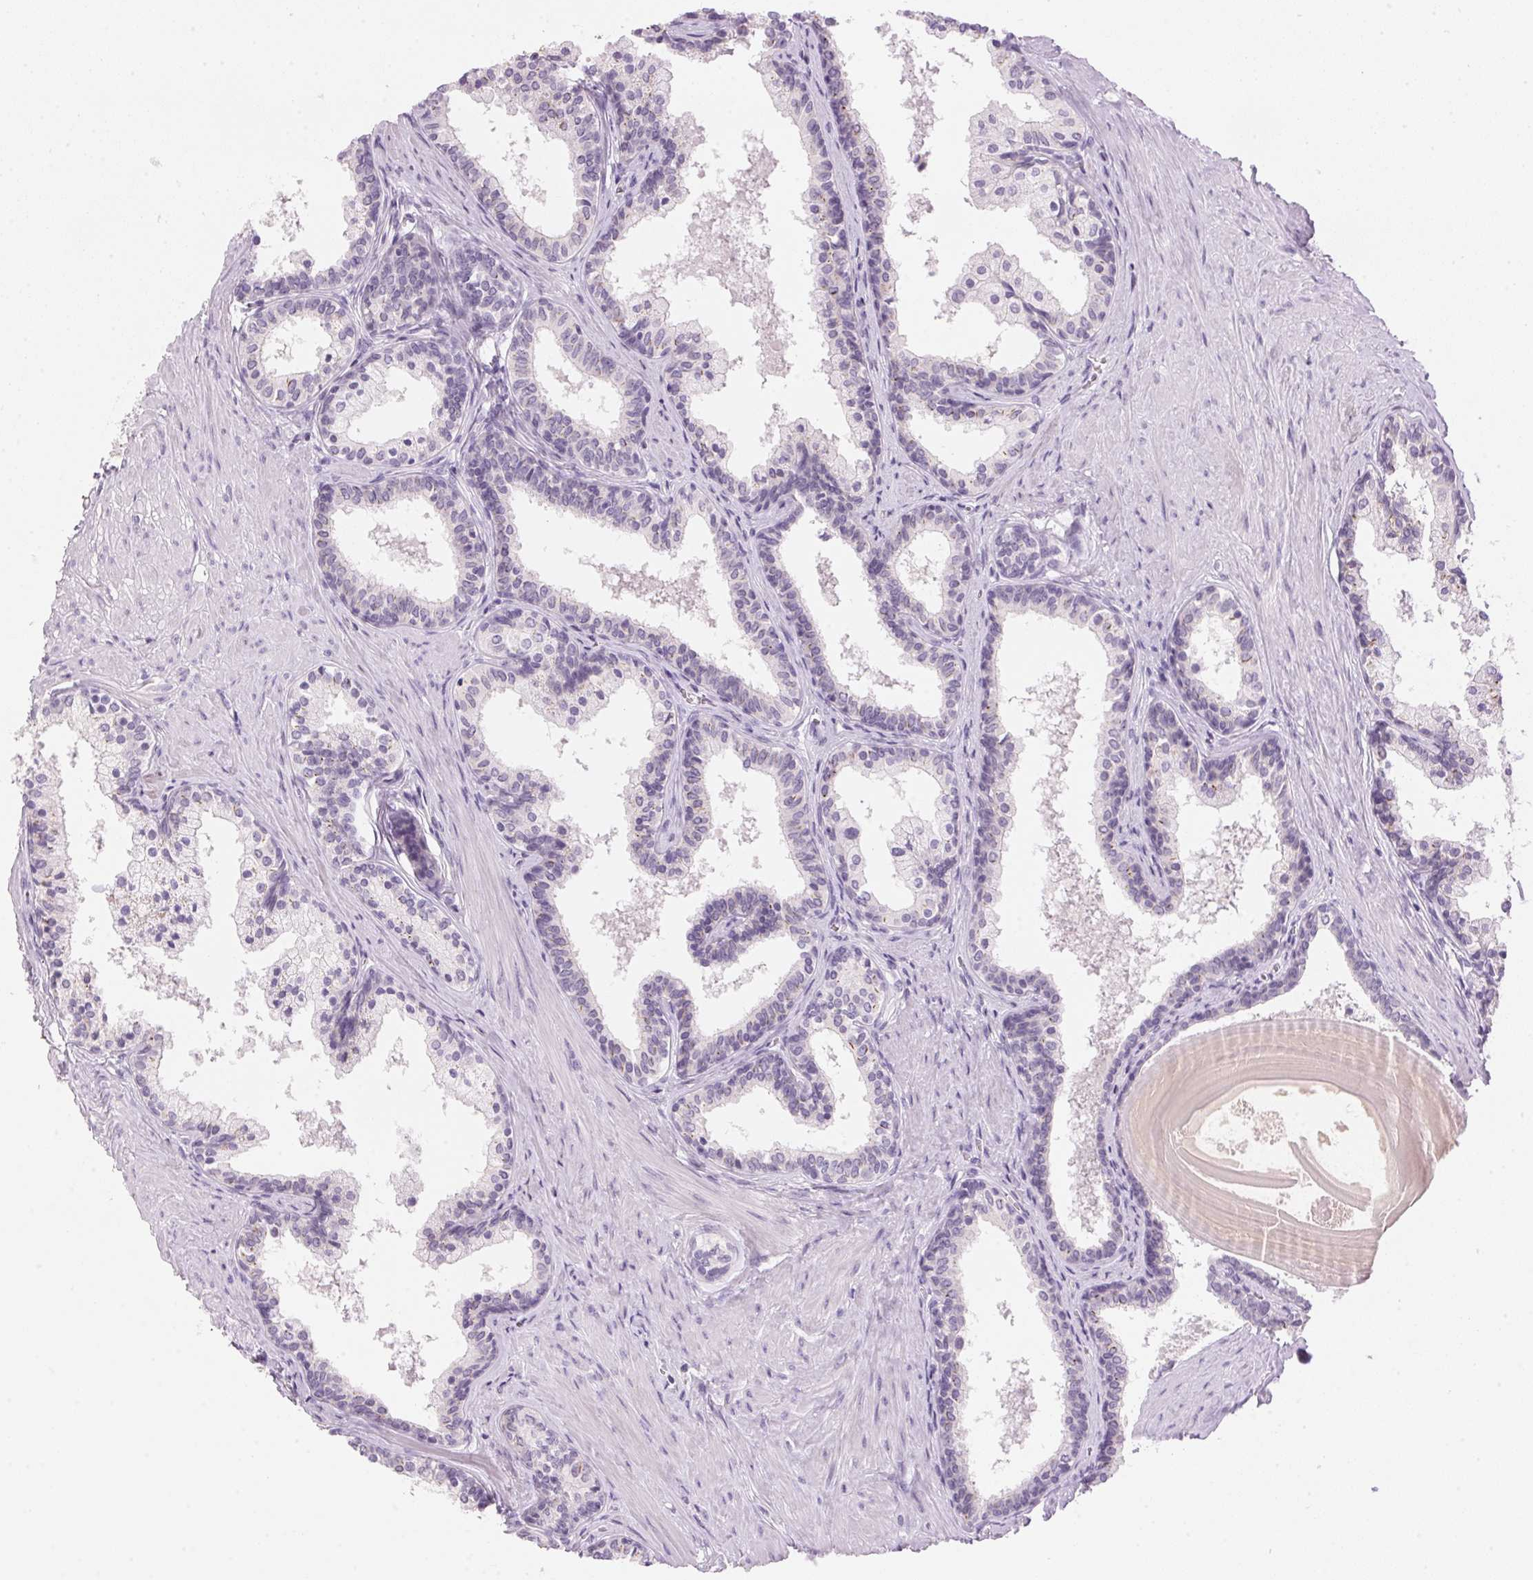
{"staining": {"intensity": "negative", "quantity": "none", "location": "none"}, "tissue": "prostate", "cell_type": "Glandular cells", "image_type": "normal", "snomed": [{"axis": "morphology", "description": "Normal tissue, NOS"}, {"axis": "topography", "description": "Prostate"}], "caption": "Immunohistochemical staining of benign prostate reveals no significant positivity in glandular cells.", "gene": "HSD17B2", "patient": {"sex": "male", "age": 61}}